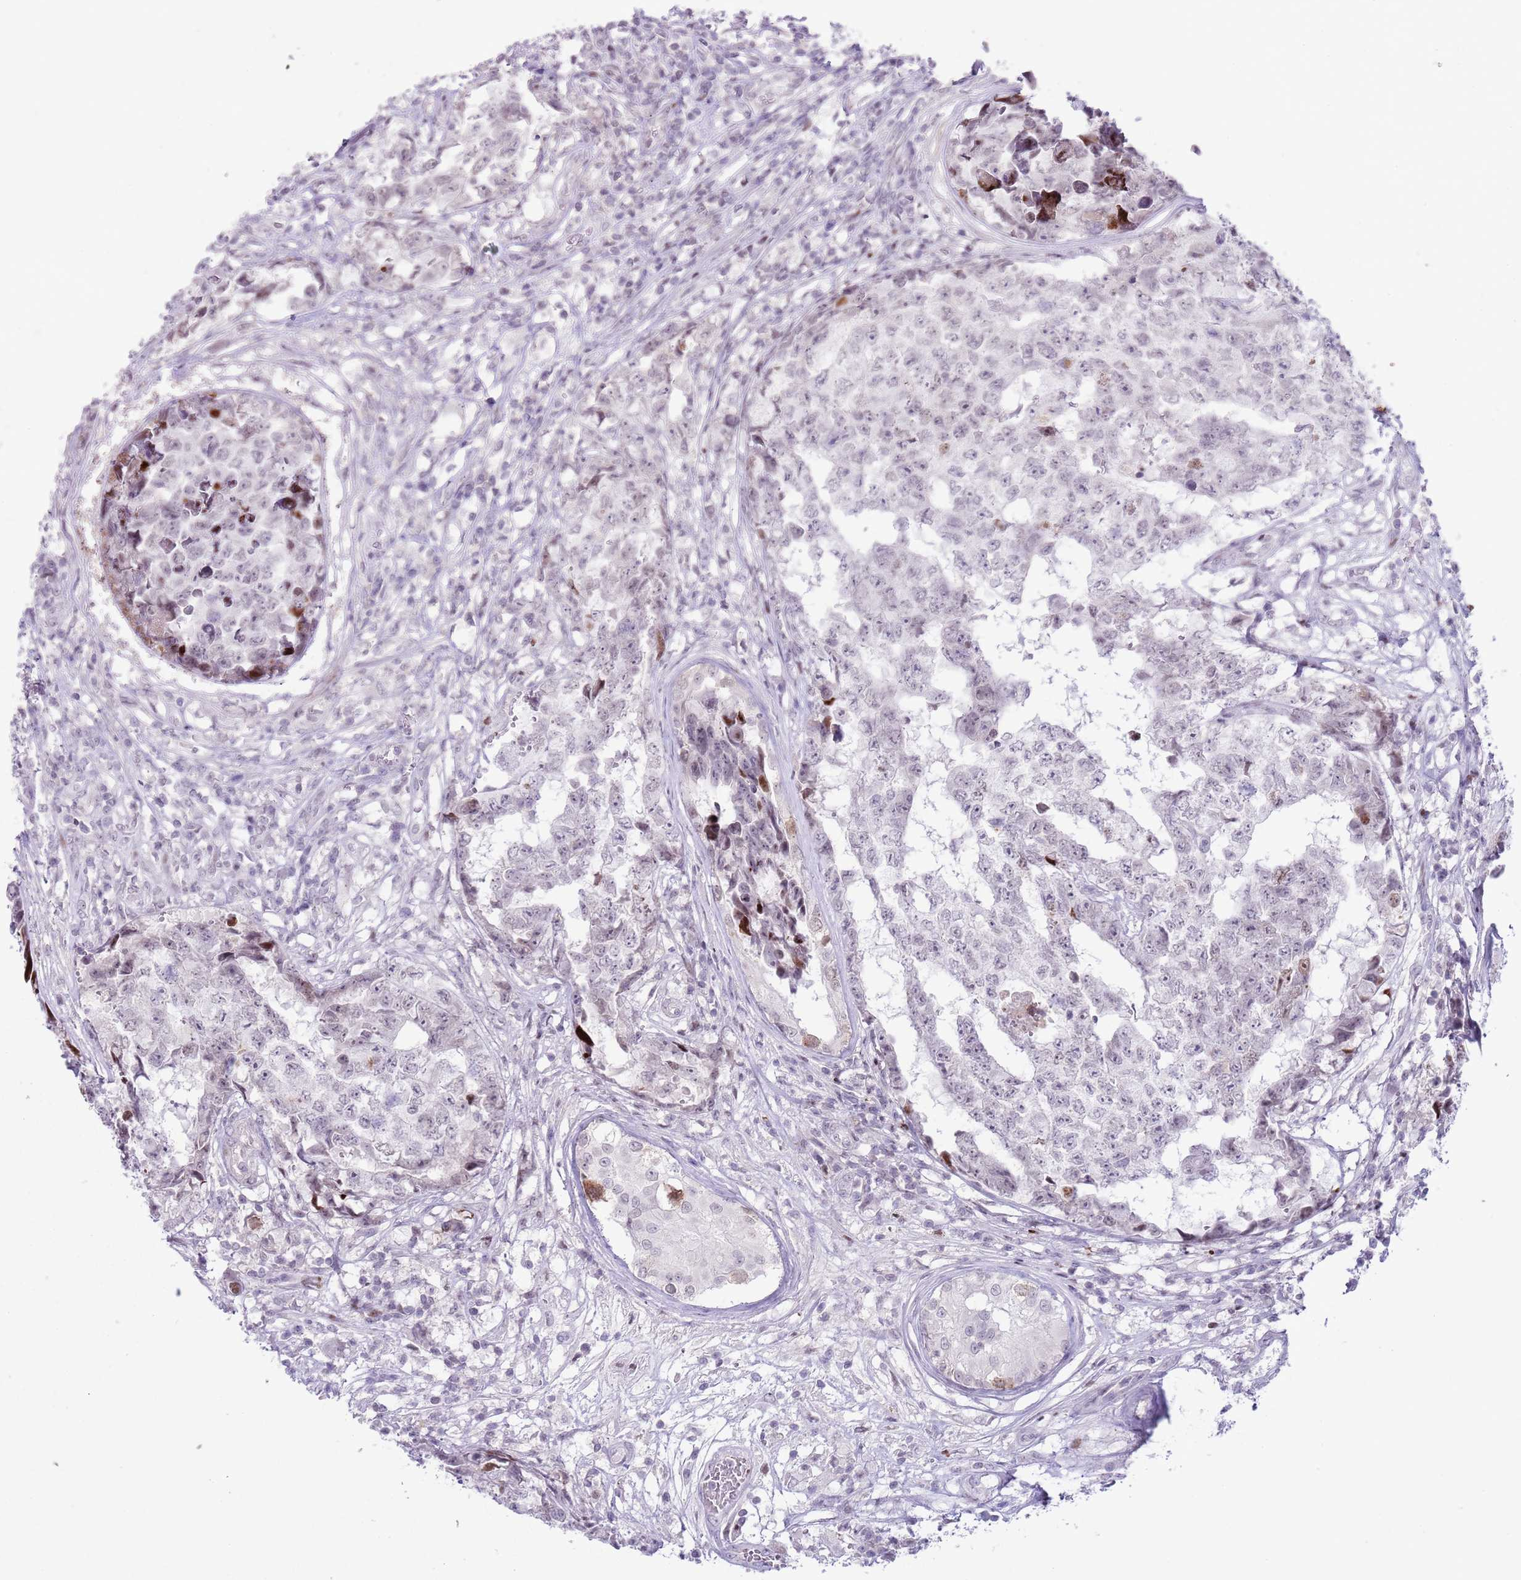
{"staining": {"intensity": "moderate", "quantity": "<25%", "location": "nuclear"}, "tissue": "testis cancer", "cell_type": "Tumor cells", "image_type": "cancer", "snomed": [{"axis": "morphology", "description": "Carcinoma, Embryonal, NOS"}, {"axis": "topography", "description": "Testis"}], "caption": "A histopathology image of human testis embryonal carcinoma stained for a protein shows moderate nuclear brown staining in tumor cells.", "gene": "MFSD10", "patient": {"sex": "male", "age": 25}}